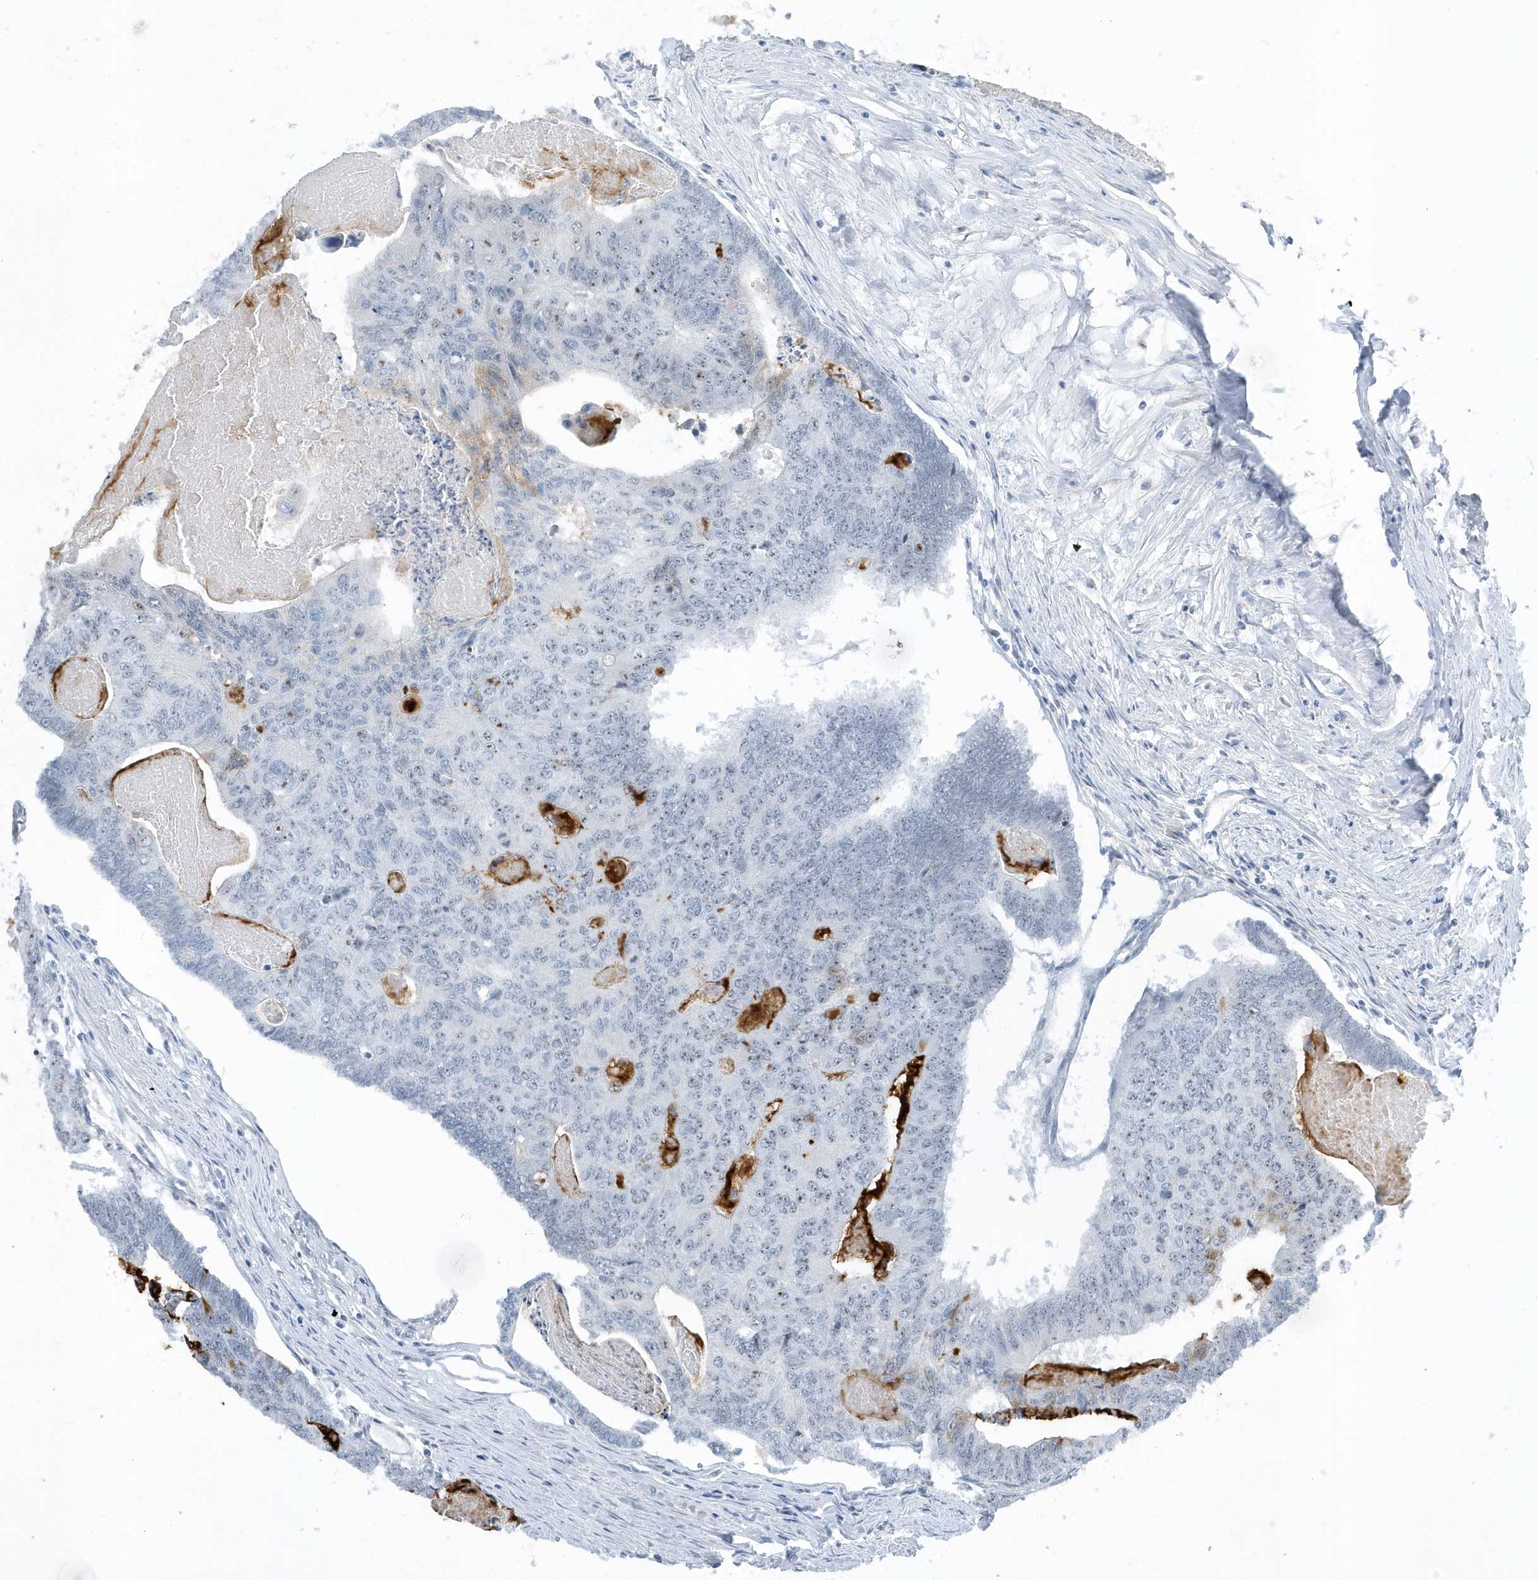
{"staining": {"intensity": "negative", "quantity": "none", "location": "none"}, "tissue": "colorectal cancer", "cell_type": "Tumor cells", "image_type": "cancer", "snomed": [{"axis": "morphology", "description": "Adenocarcinoma, NOS"}, {"axis": "topography", "description": "Colon"}], "caption": "DAB immunohistochemical staining of adenocarcinoma (colorectal) reveals no significant staining in tumor cells.", "gene": "RPF2", "patient": {"sex": "female", "age": 67}}